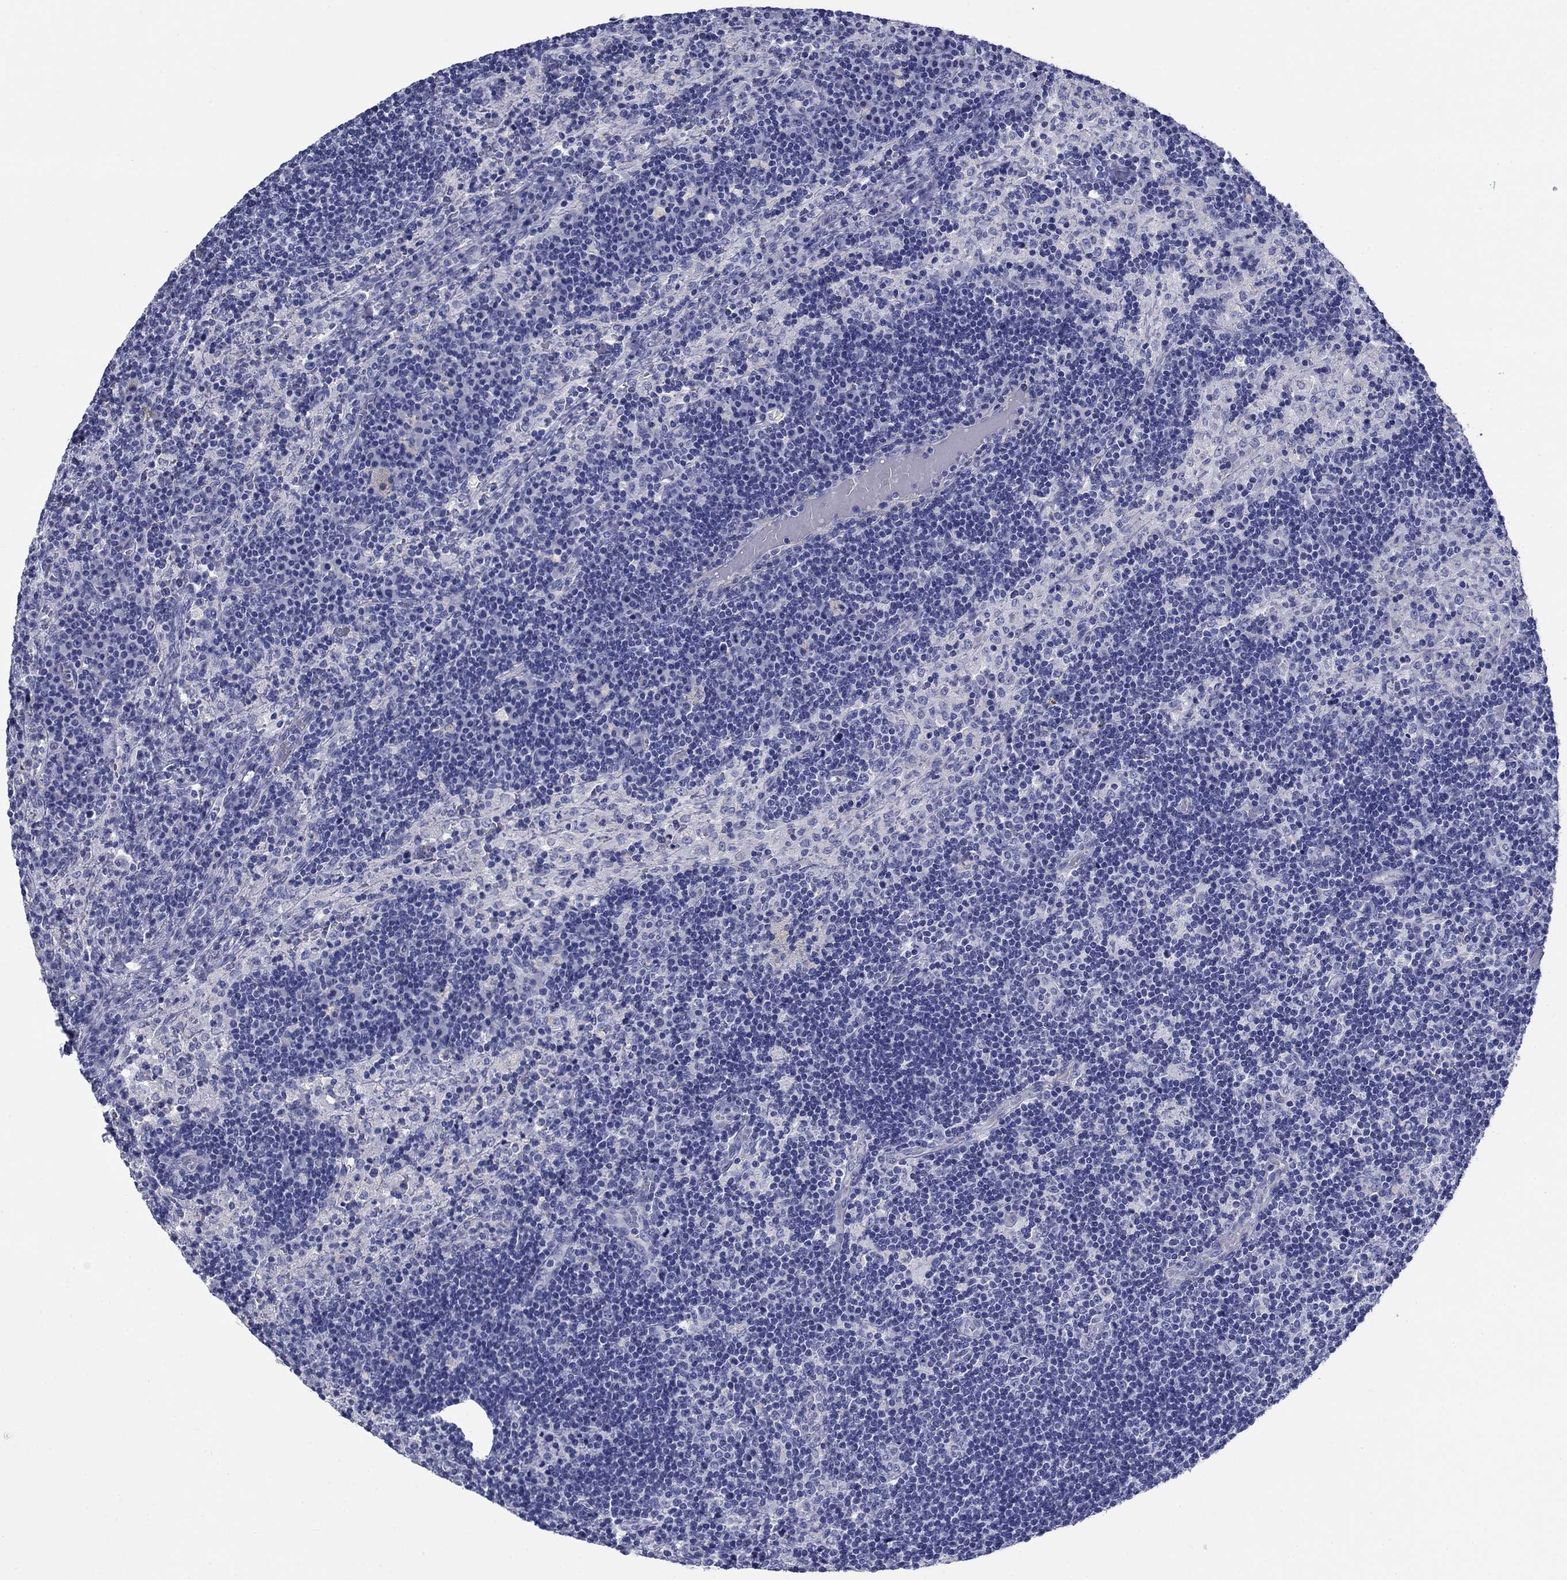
{"staining": {"intensity": "negative", "quantity": "none", "location": "none"}, "tissue": "lymph node", "cell_type": "Germinal center cells", "image_type": "normal", "snomed": [{"axis": "morphology", "description": "Normal tissue, NOS"}, {"axis": "topography", "description": "Lymph node"}], "caption": "Immunohistochemical staining of normal human lymph node displays no significant expression in germinal center cells. (DAB (3,3'-diaminobenzidine) immunohistochemistry (IHC), high magnification).", "gene": "PRKCG", "patient": {"sex": "male", "age": 63}}